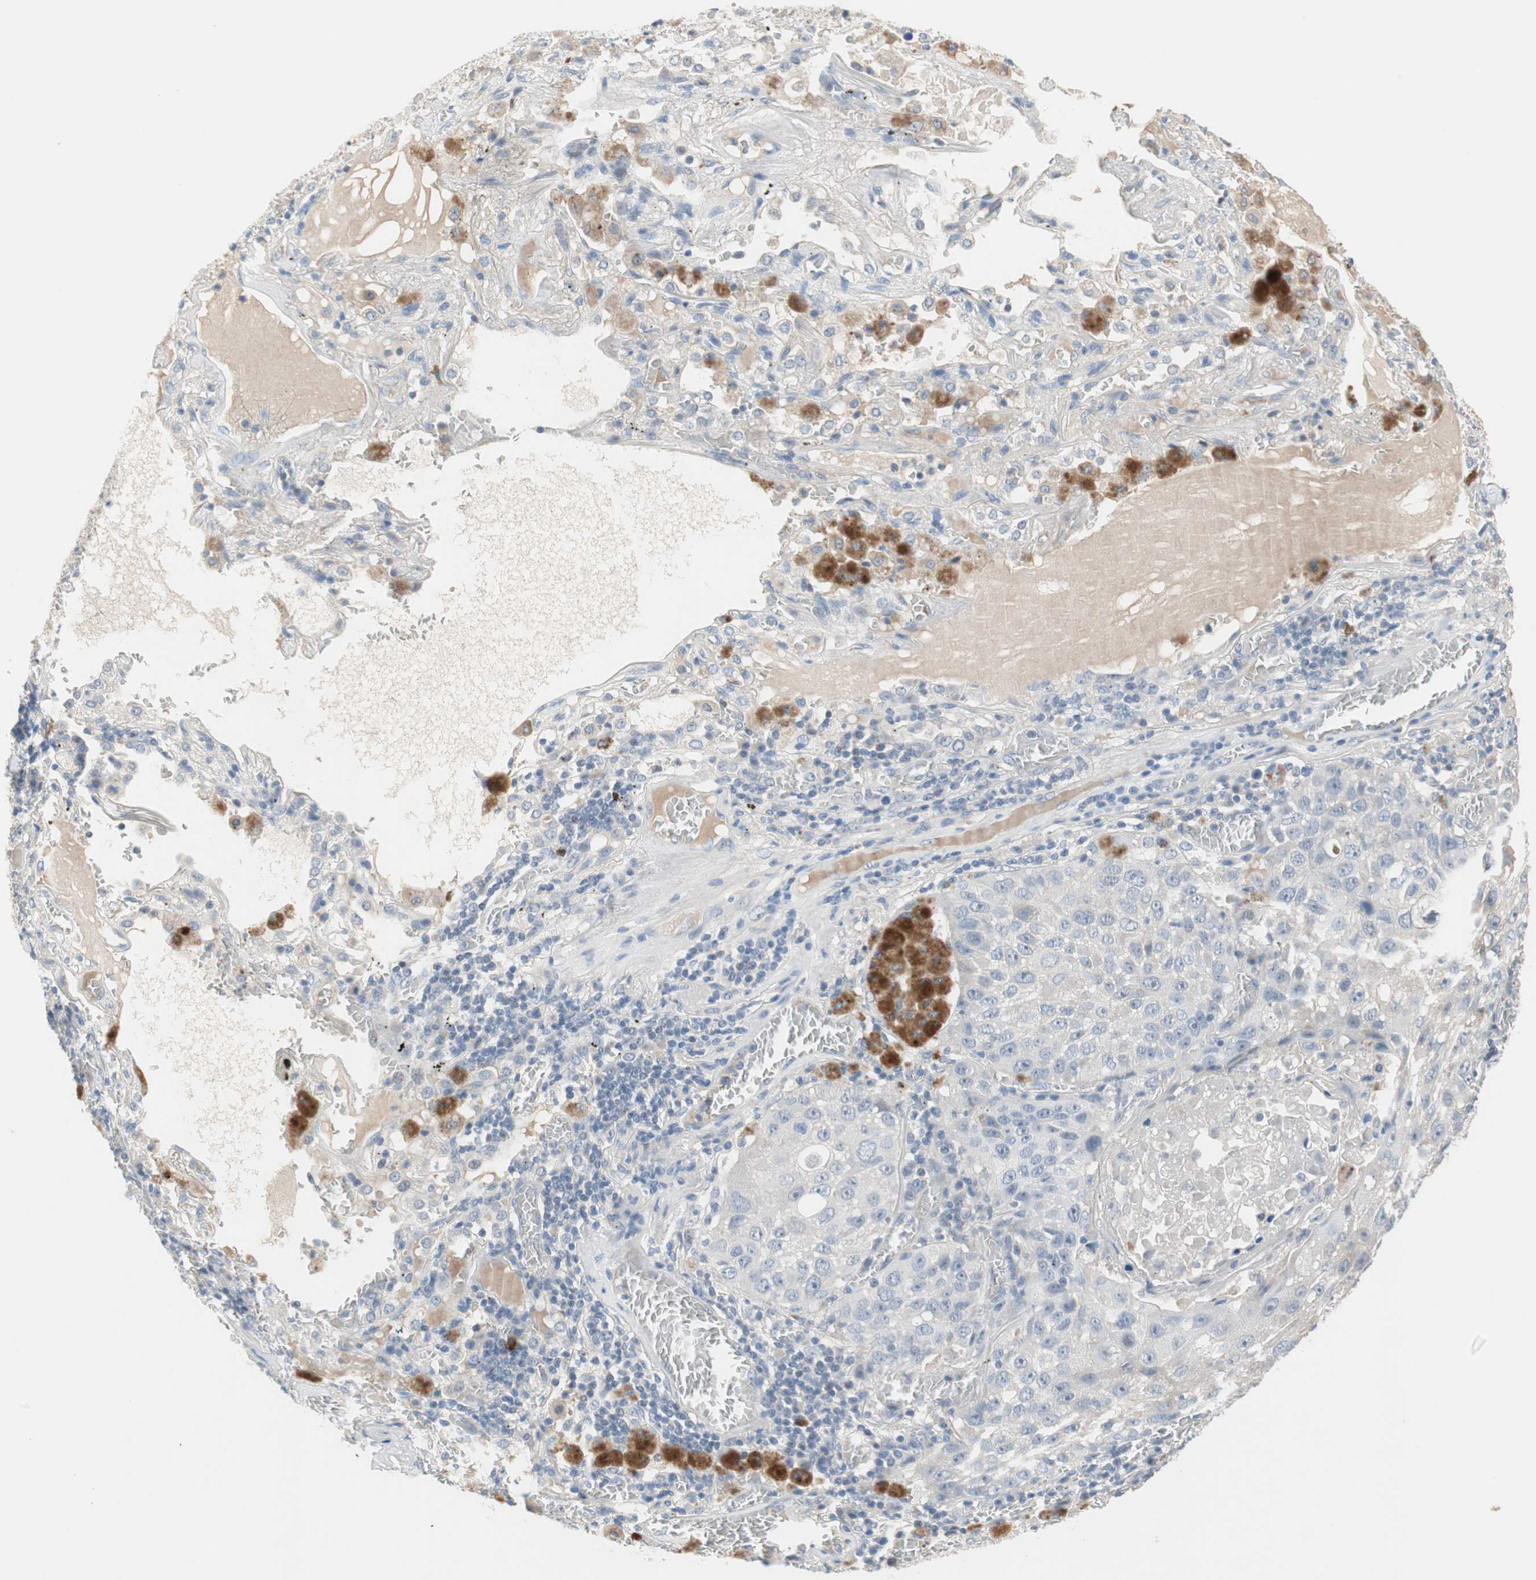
{"staining": {"intensity": "negative", "quantity": "none", "location": "none"}, "tissue": "lung cancer", "cell_type": "Tumor cells", "image_type": "cancer", "snomed": [{"axis": "morphology", "description": "Squamous cell carcinoma, NOS"}, {"axis": "topography", "description": "Lung"}], "caption": "Immunohistochemistry of lung squamous cell carcinoma reveals no positivity in tumor cells.", "gene": "PDZK1", "patient": {"sex": "male", "age": 57}}